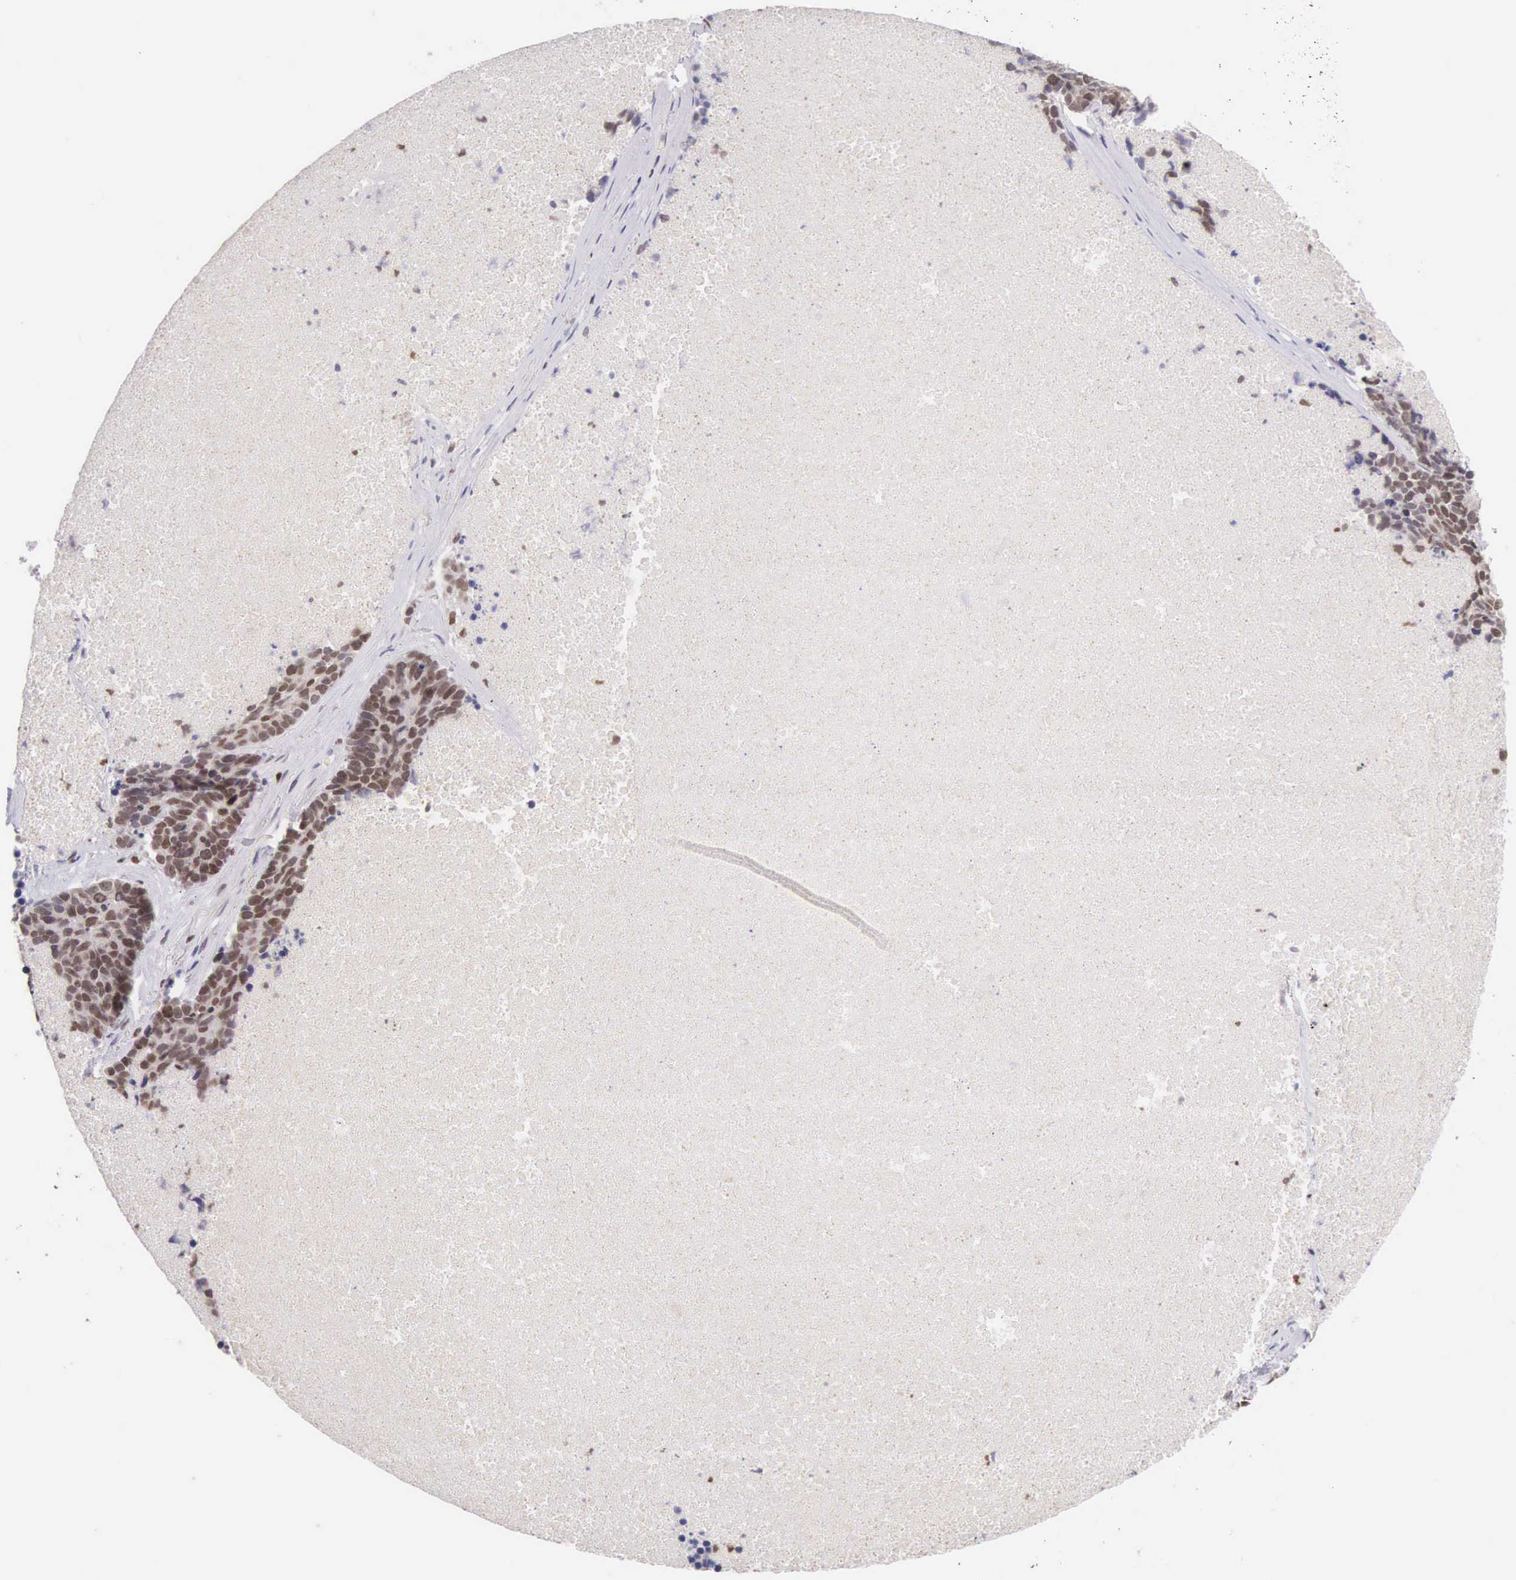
{"staining": {"intensity": "moderate", "quantity": ">75%", "location": "nuclear"}, "tissue": "lung cancer", "cell_type": "Tumor cells", "image_type": "cancer", "snomed": [{"axis": "morphology", "description": "Neoplasm, malignant, NOS"}, {"axis": "topography", "description": "Lung"}], "caption": "Lung cancer (neoplasm (malignant)) tissue demonstrates moderate nuclear expression in about >75% of tumor cells (brown staining indicates protein expression, while blue staining denotes nuclei).", "gene": "VRK1", "patient": {"sex": "female", "age": 75}}